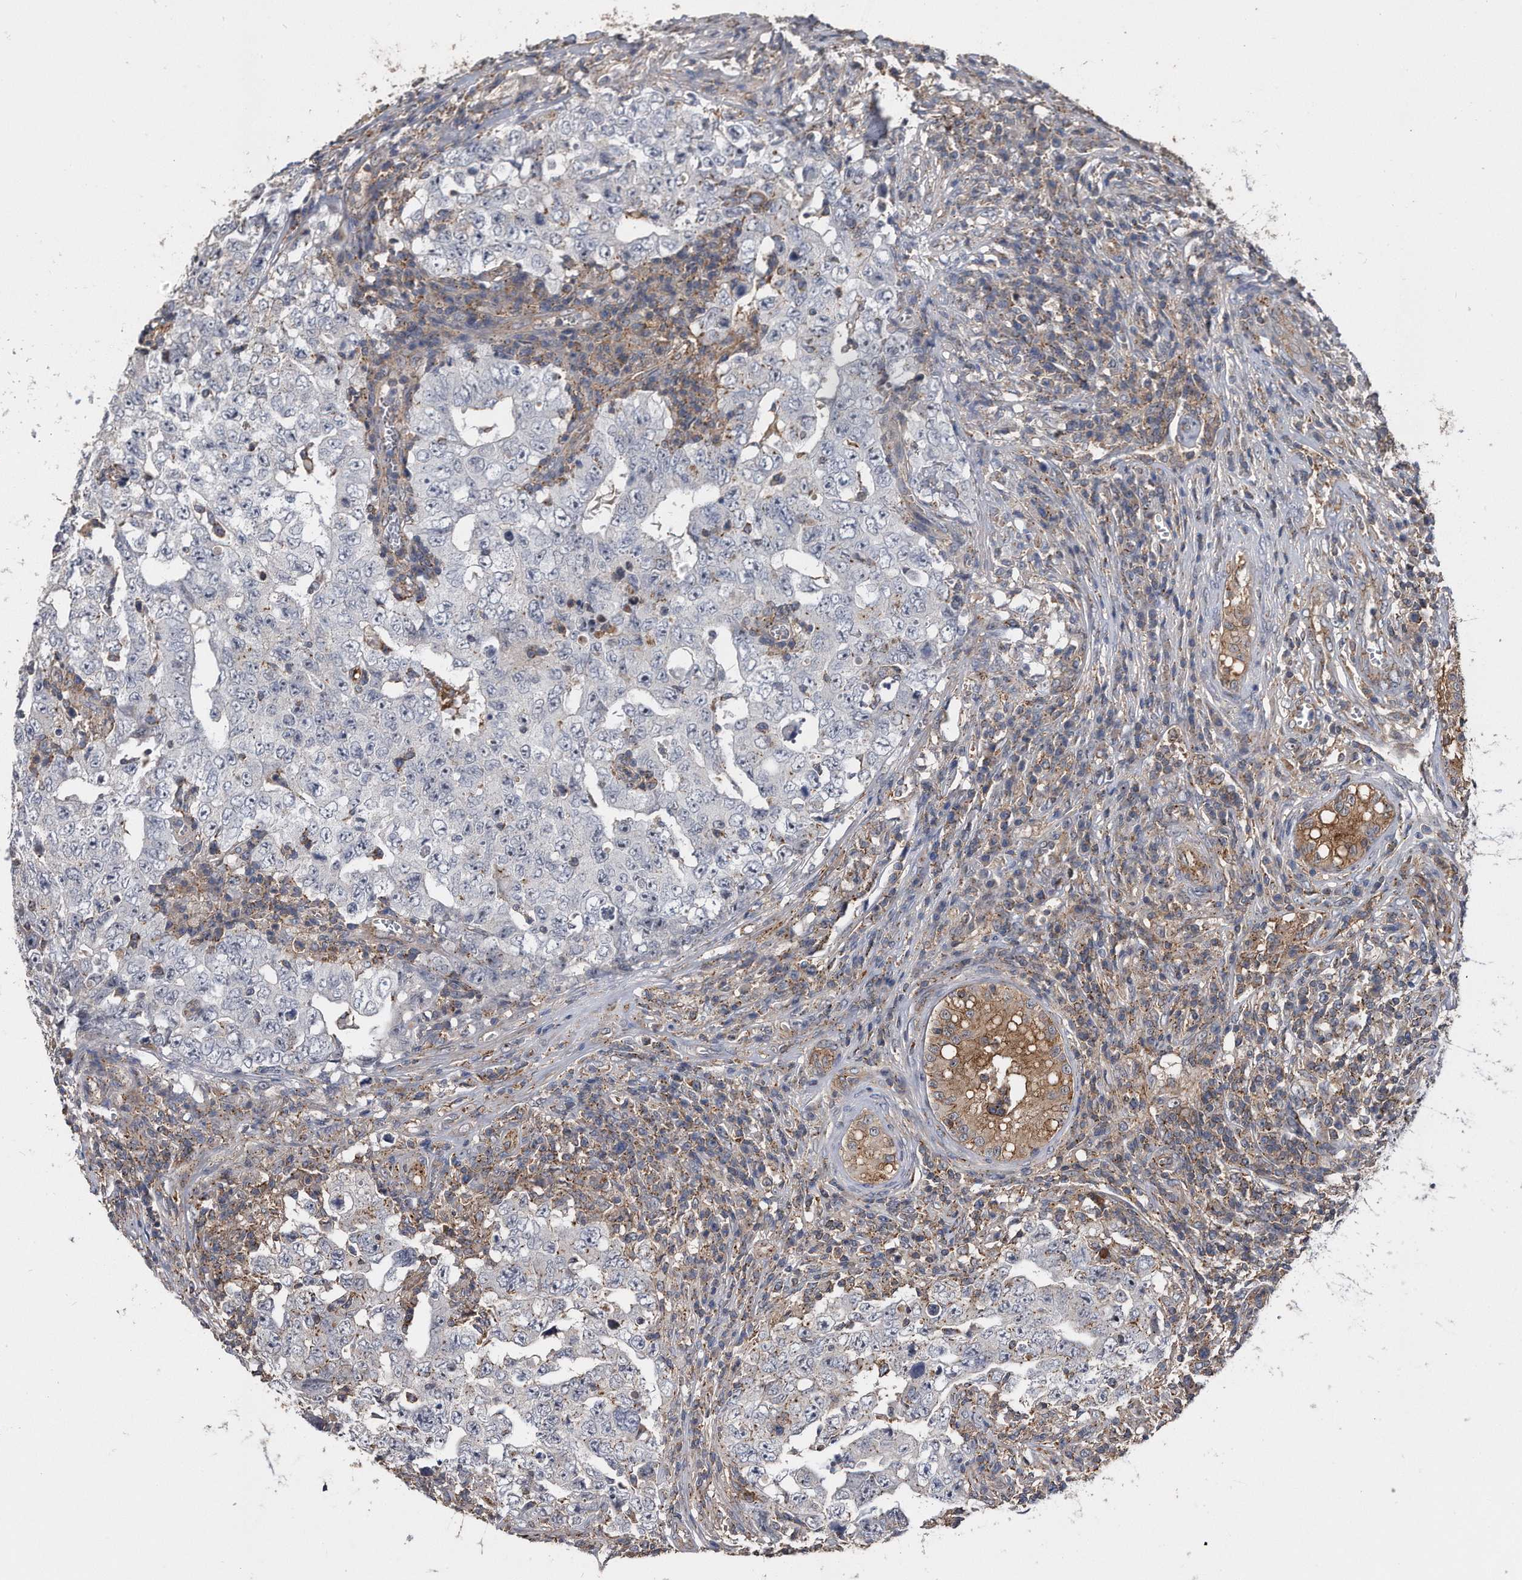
{"staining": {"intensity": "negative", "quantity": "none", "location": "none"}, "tissue": "testis cancer", "cell_type": "Tumor cells", "image_type": "cancer", "snomed": [{"axis": "morphology", "description": "Carcinoma, Embryonal, NOS"}, {"axis": "topography", "description": "Testis"}], "caption": "A high-resolution image shows immunohistochemistry staining of testis embryonal carcinoma, which exhibits no significant expression in tumor cells. Nuclei are stained in blue.", "gene": "KCND3", "patient": {"sex": "male", "age": 26}}